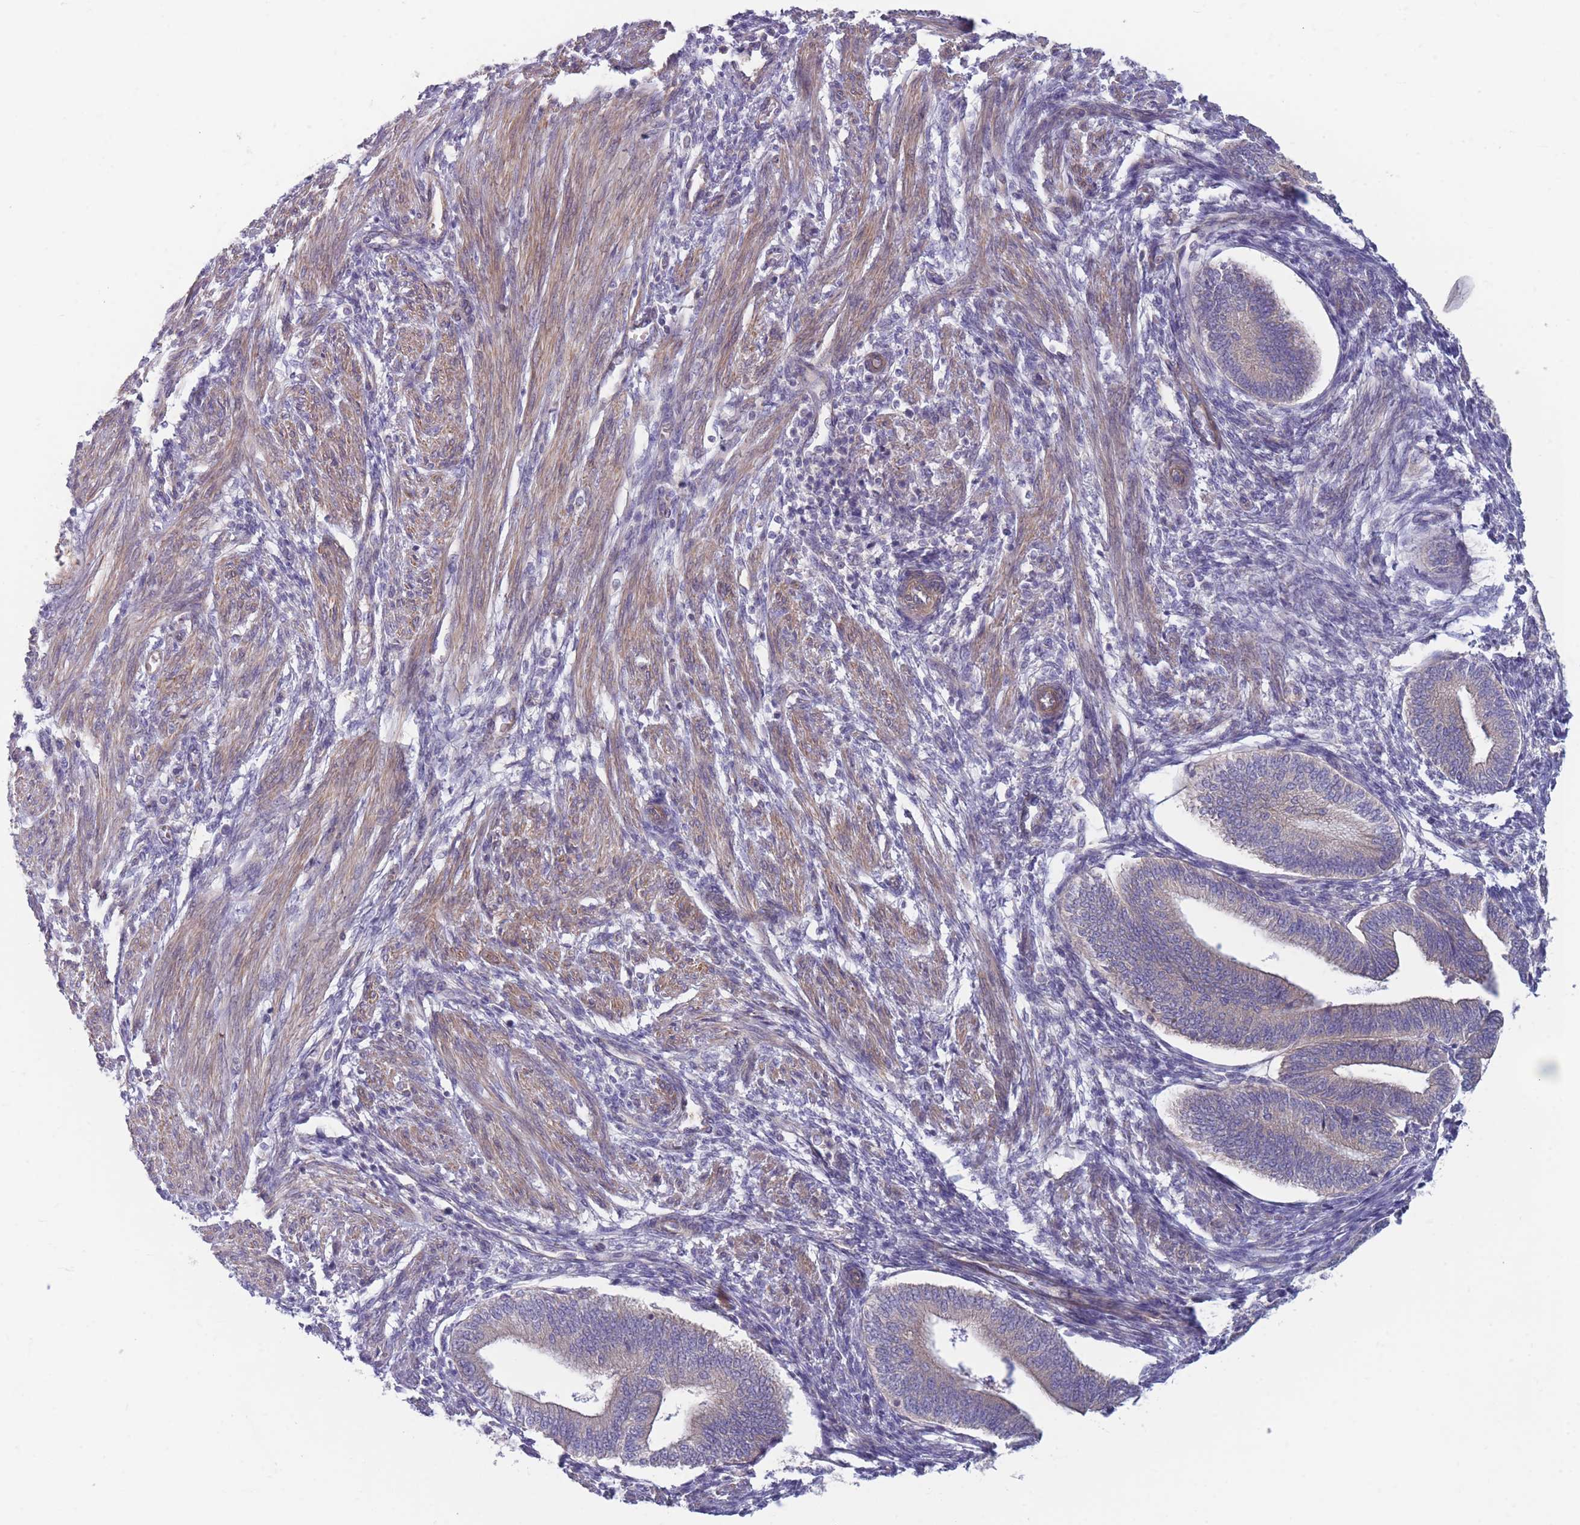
{"staining": {"intensity": "negative", "quantity": "none", "location": "none"}, "tissue": "endometrium", "cell_type": "Cells in endometrial stroma", "image_type": "normal", "snomed": [{"axis": "morphology", "description": "Normal tissue, NOS"}, {"axis": "topography", "description": "Endometrium"}], "caption": "High power microscopy image of an IHC image of unremarkable endometrium, revealing no significant staining in cells in endometrial stroma.", "gene": "PNPLA5", "patient": {"sex": "female", "age": 34}}